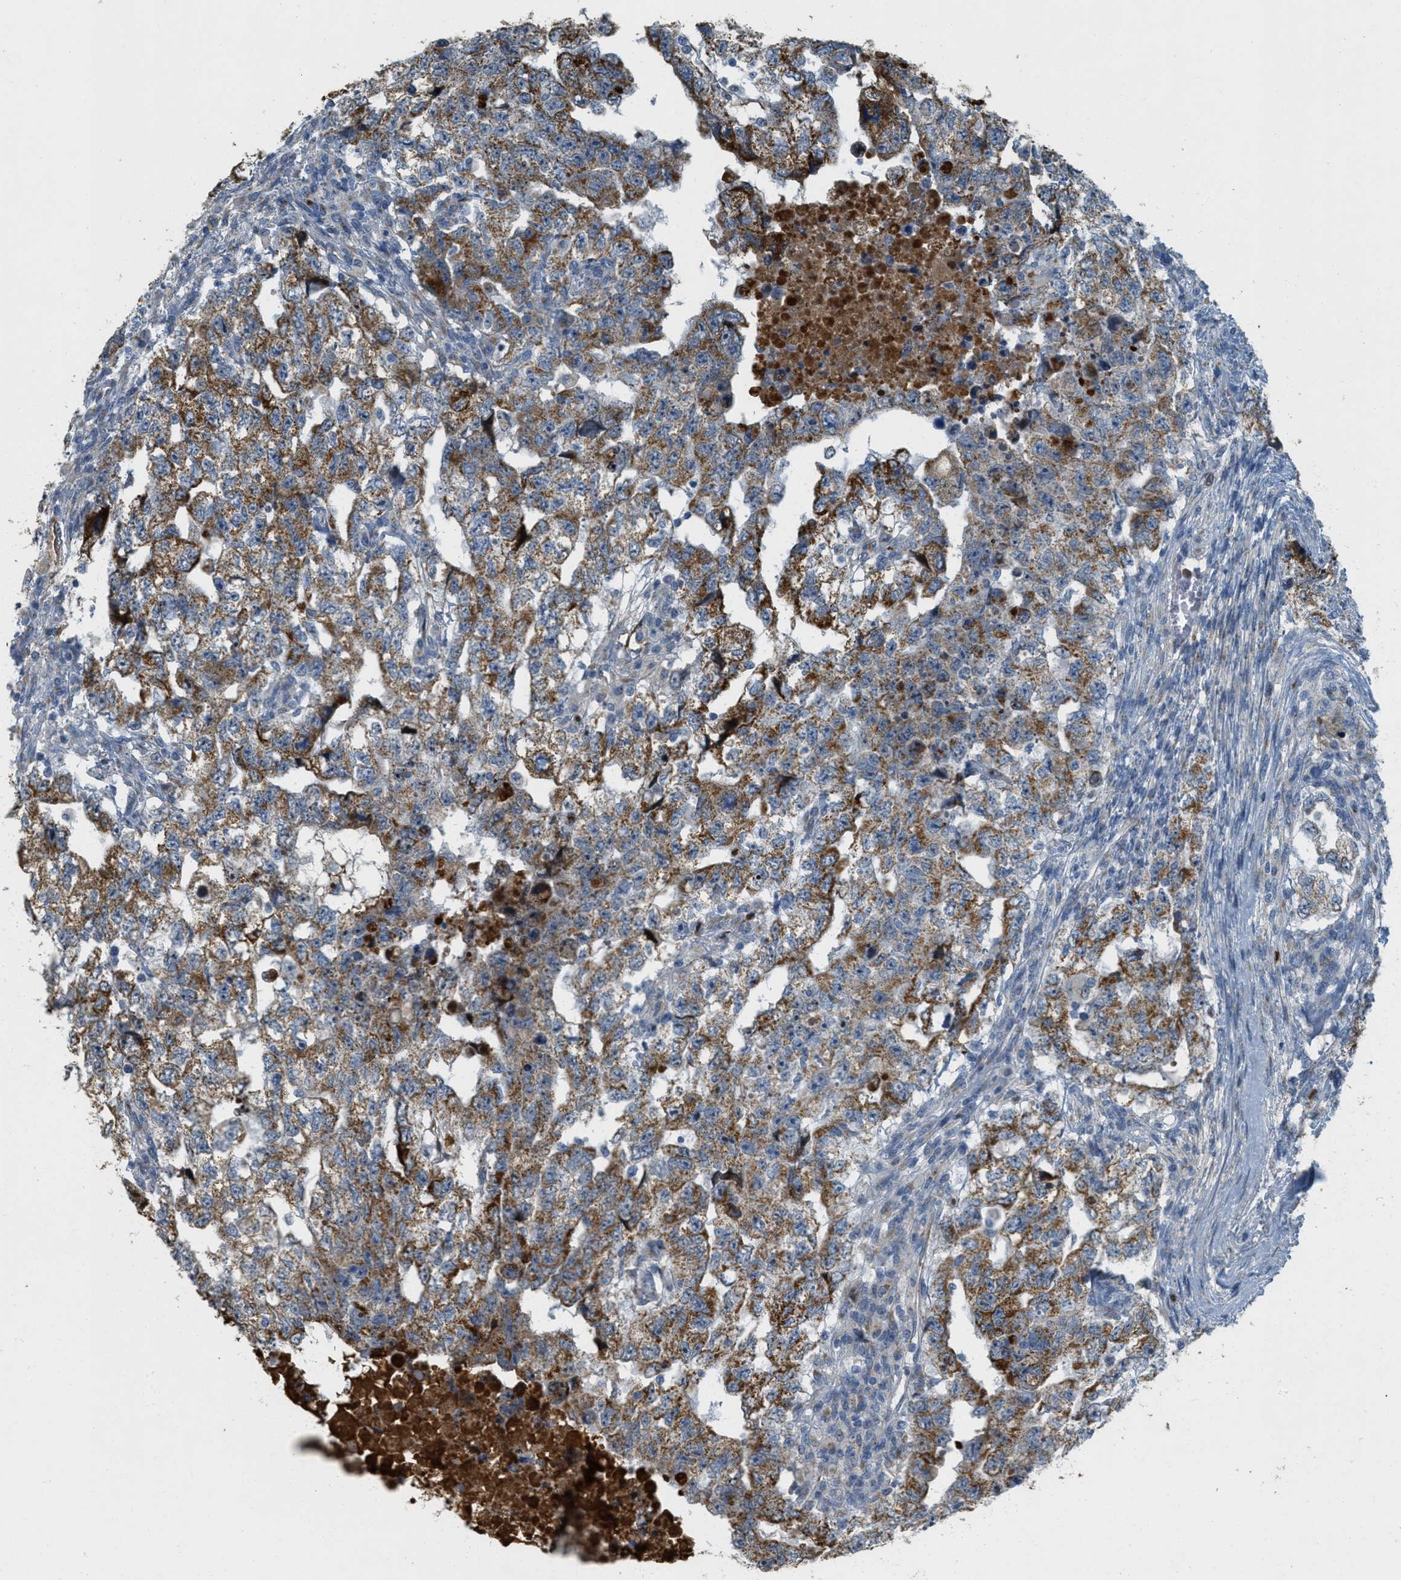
{"staining": {"intensity": "moderate", "quantity": ">75%", "location": "cytoplasmic/membranous"}, "tissue": "testis cancer", "cell_type": "Tumor cells", "image_type": "cancer", "snomed": [{"axis": "morphology", "description": "Carcinoma, Embryonal, NOS"}, {"axis": "topography", "description": "Testis"}], "caption": "The immunohistochemical stain labels moderate cytoplasmic/membranous expression in tumor cells of testis cancer tissue.", "gene": "ZFPL1", "patient": {"sex": "male", "age": 36}}